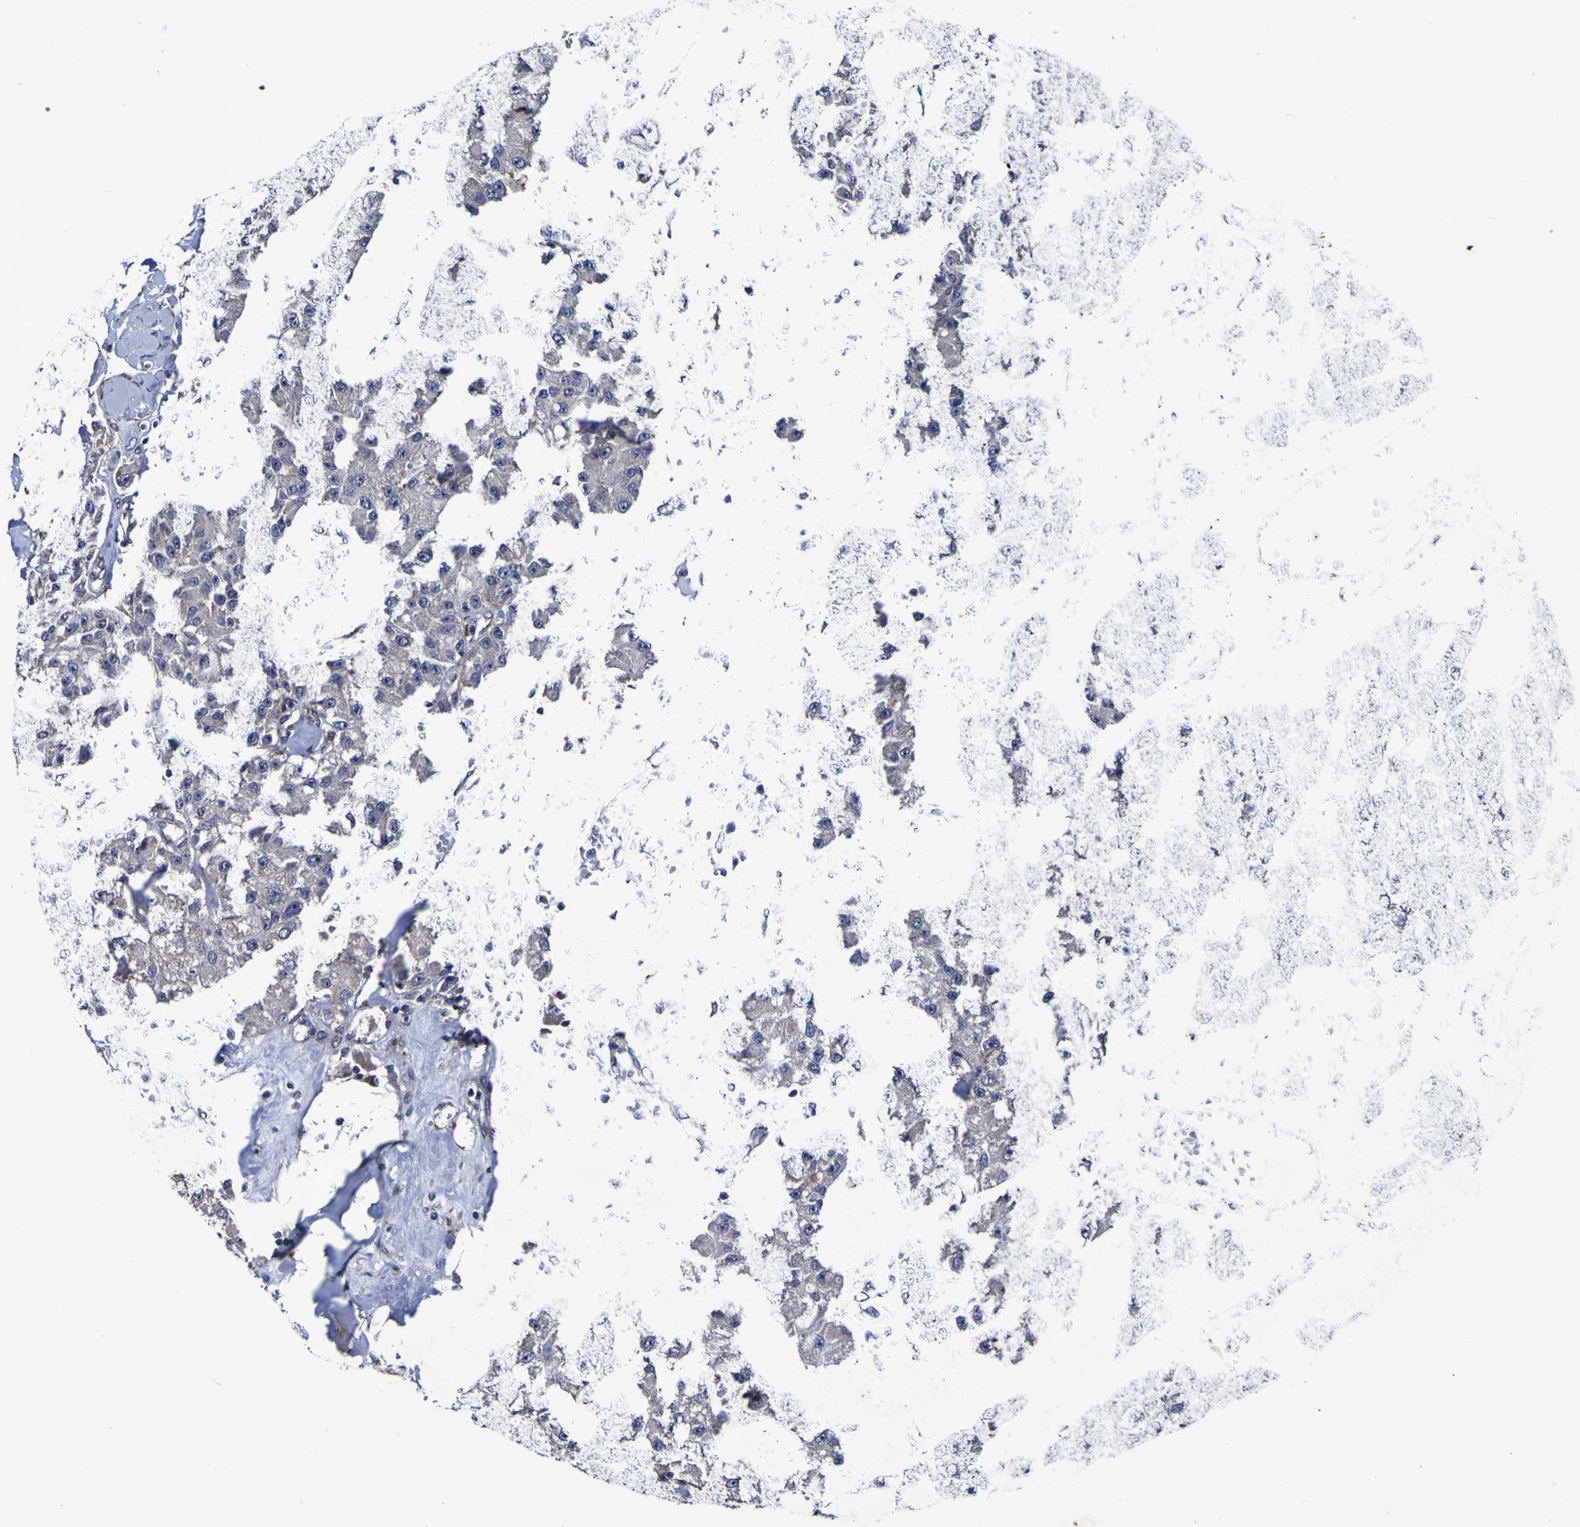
{"staining": {"intensity": "negative", "quantity": "none", "location": "none"}, "tissue": "carcinoid", "cell_type": "Tumor cells", "image_type": "cancer", "snomed": [{"axis": "morphology", "description": "Carcinoid, malignant, NOS"}, {"axis": "topography", "description": "Pancreas"}], "caption": "Tumor cells are negative for brown protein staining in carcinoid (malignant).", "gene": "P3H1", "patient": {"sex": "male", "age": 41}}